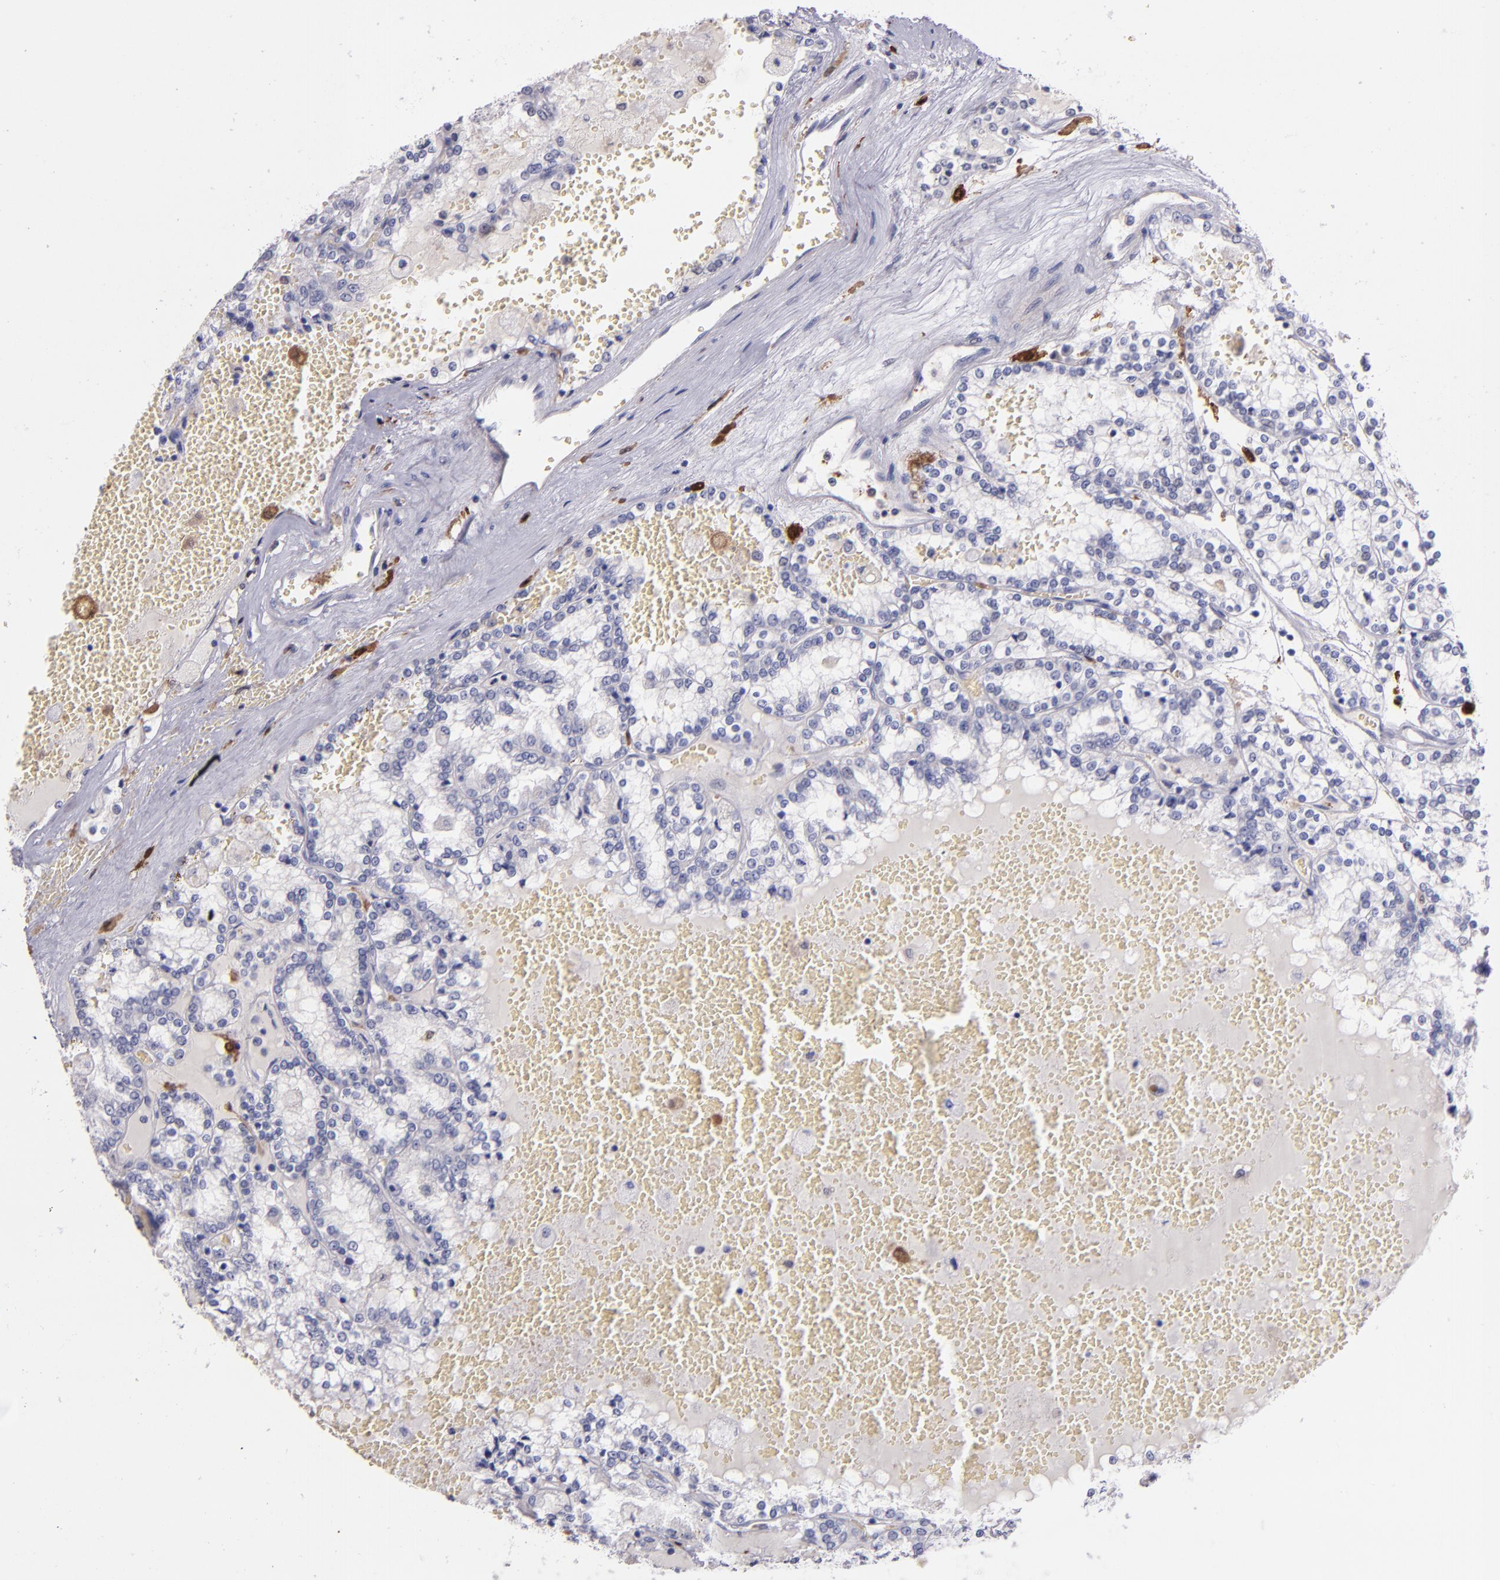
{"staining": {"intensity": "negative", "quantity": "none", "location": "none"}, "tissue": "renal cancer", "cell_type": "Tumor cells", "image_type": "cancer", "snomed": [{"axis": "morphology", "description": "Adenocarcinoma, NOS"}, {"axis": "topography", "description": "Kidney"}], "caption": "Immunohistochemical staining of human renal cancer (adenocarcinoma) exhibits no significant positivity in tumor cells.", "gene": "F13A1", "patient": {"sex": "female", "age": 56}}